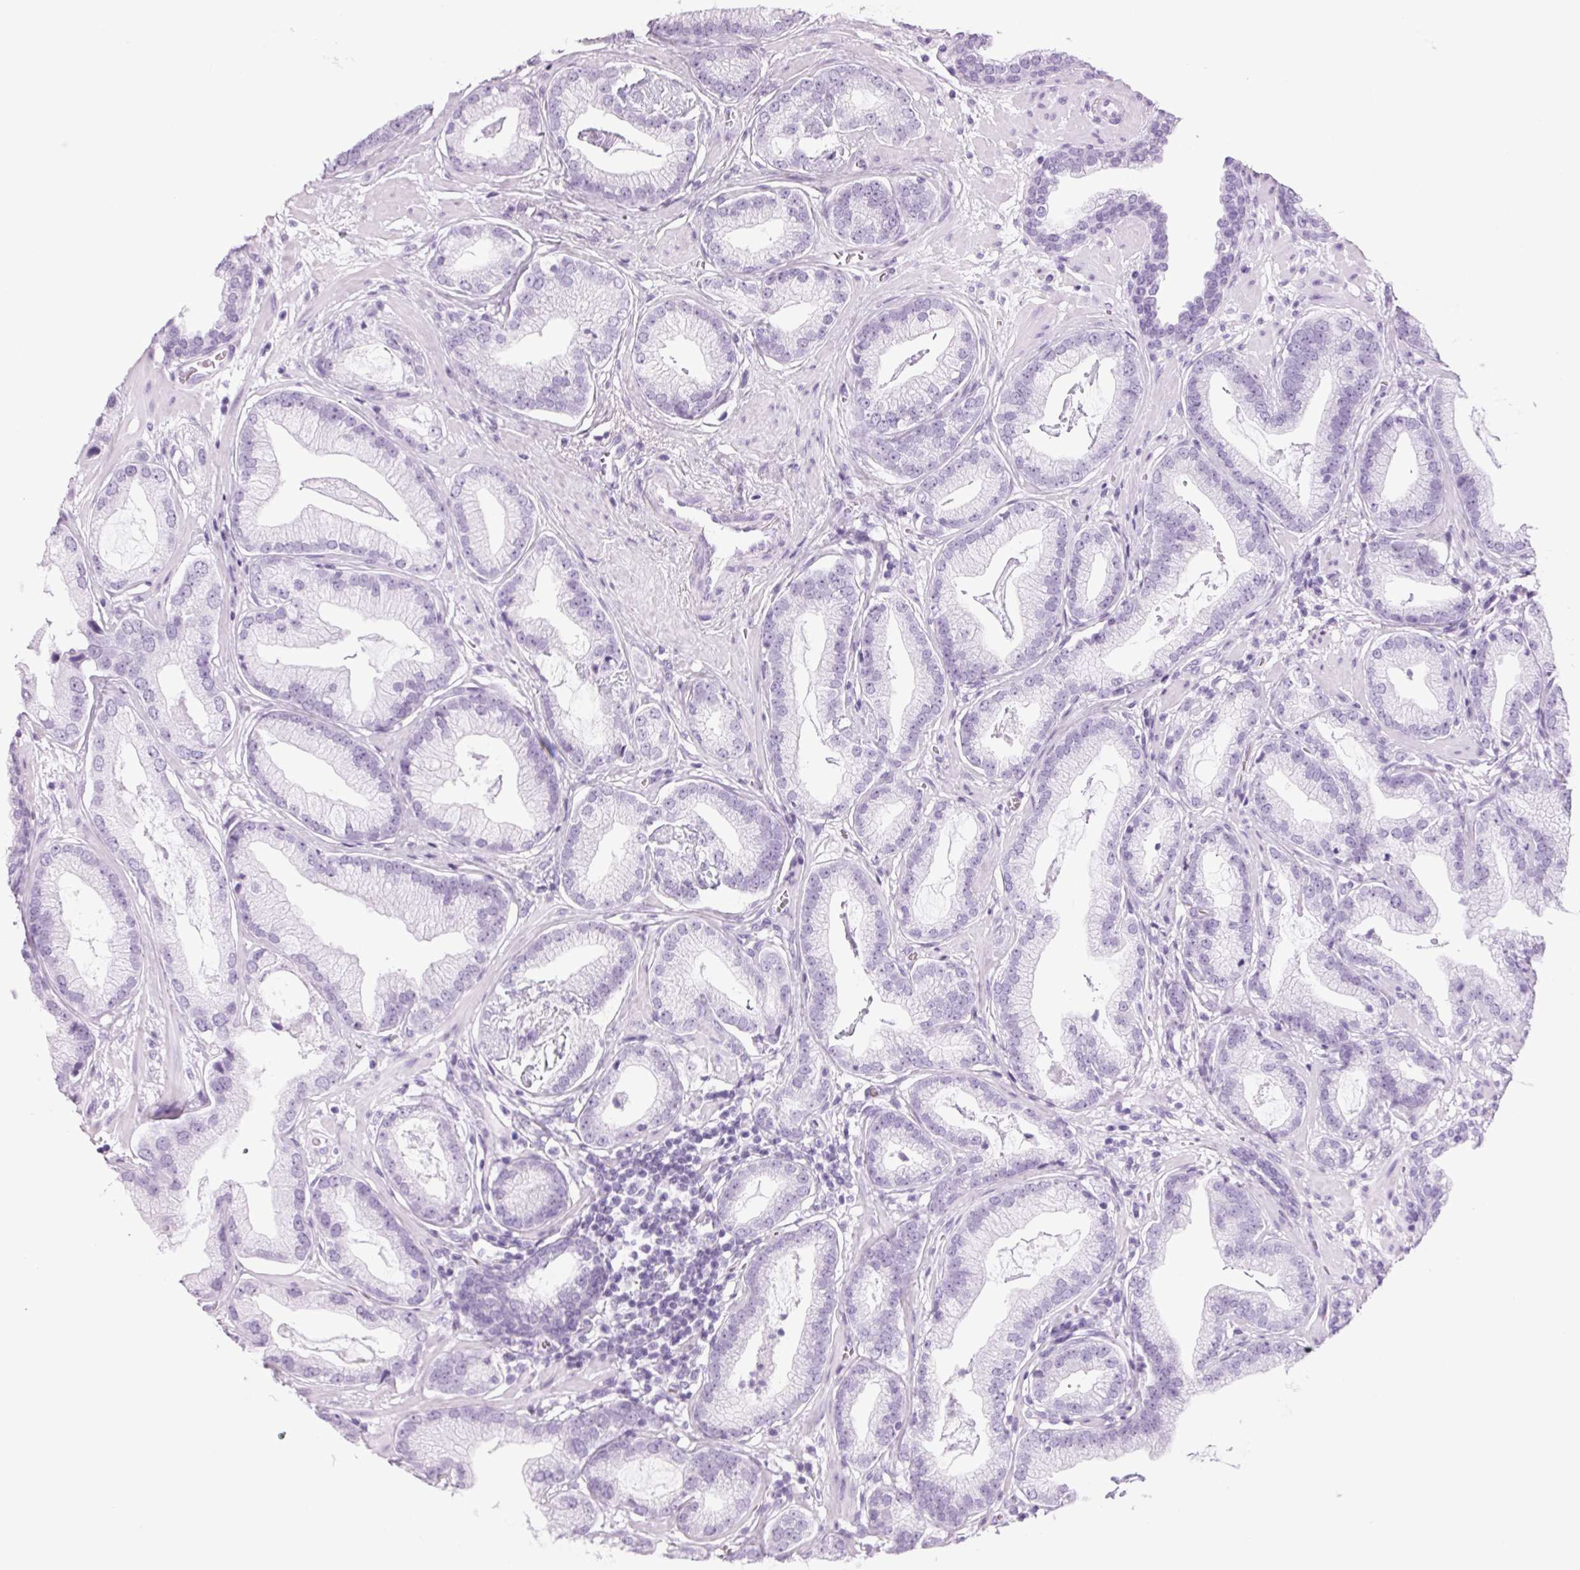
{"staining": {"intensity": "negative", "quantity": "none", "location": "none"}, "tissue": "prostate cancer", "cell_type": "Tumor cells", "image_type": "cancer", "snomed": [{"axis": "morphology", "description": "Adenocarcinoma, Low grade"}, {"axis": "topography", "description": "Prostate"}], "caption": "DAB immunohistochemical staining of human prostate cancer (low-grade adenocarcinoma) shows no significant expression in tumor cells.", "gene": "PPP1R1A", "patient": {"sex": "male", "age": 62}}